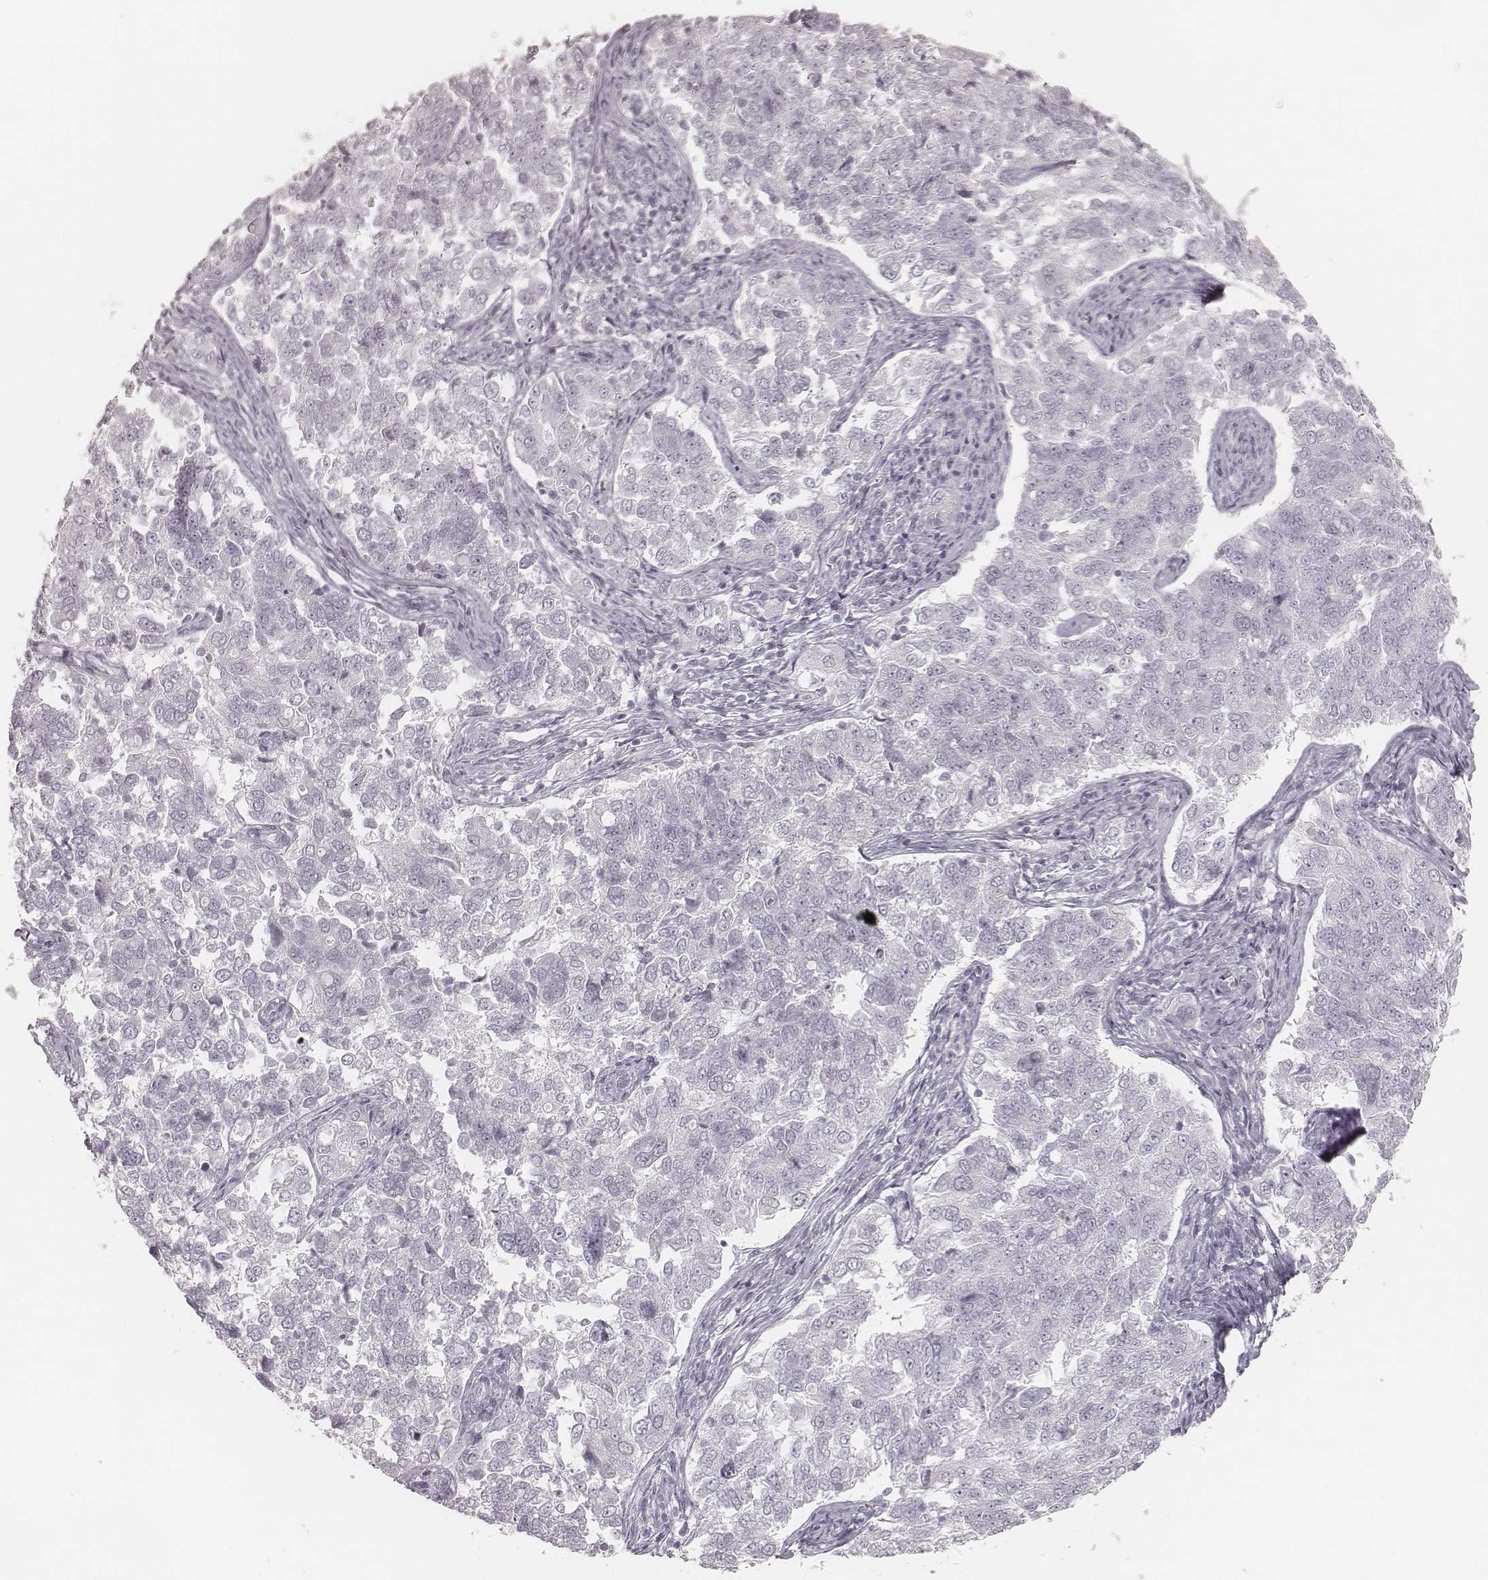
{"staining": {"intensity": "negative", "quantity": "none", "location": "none"}, "tissue": "endometrial cancer", "cell_type": "Tumor cells", "image_type": "cancer", "snomed": [{"axis": "morphology", "description": "Adenocarcinoma, NOS"}, {"axis": "topography", "description": "Endometrium"}], "caption": "High power microscopy micrograph of an IHC histopathology image of endometrial cancer, revealing no significant staining in tumor cells. The staining was performed using DAB to visualize the protein expression in brown, while the nuclei were stained in blue with hematoxylin (Magnification: 20x).", "gene": "KRT72", "patient": {"sex": "female", "age": 43}}